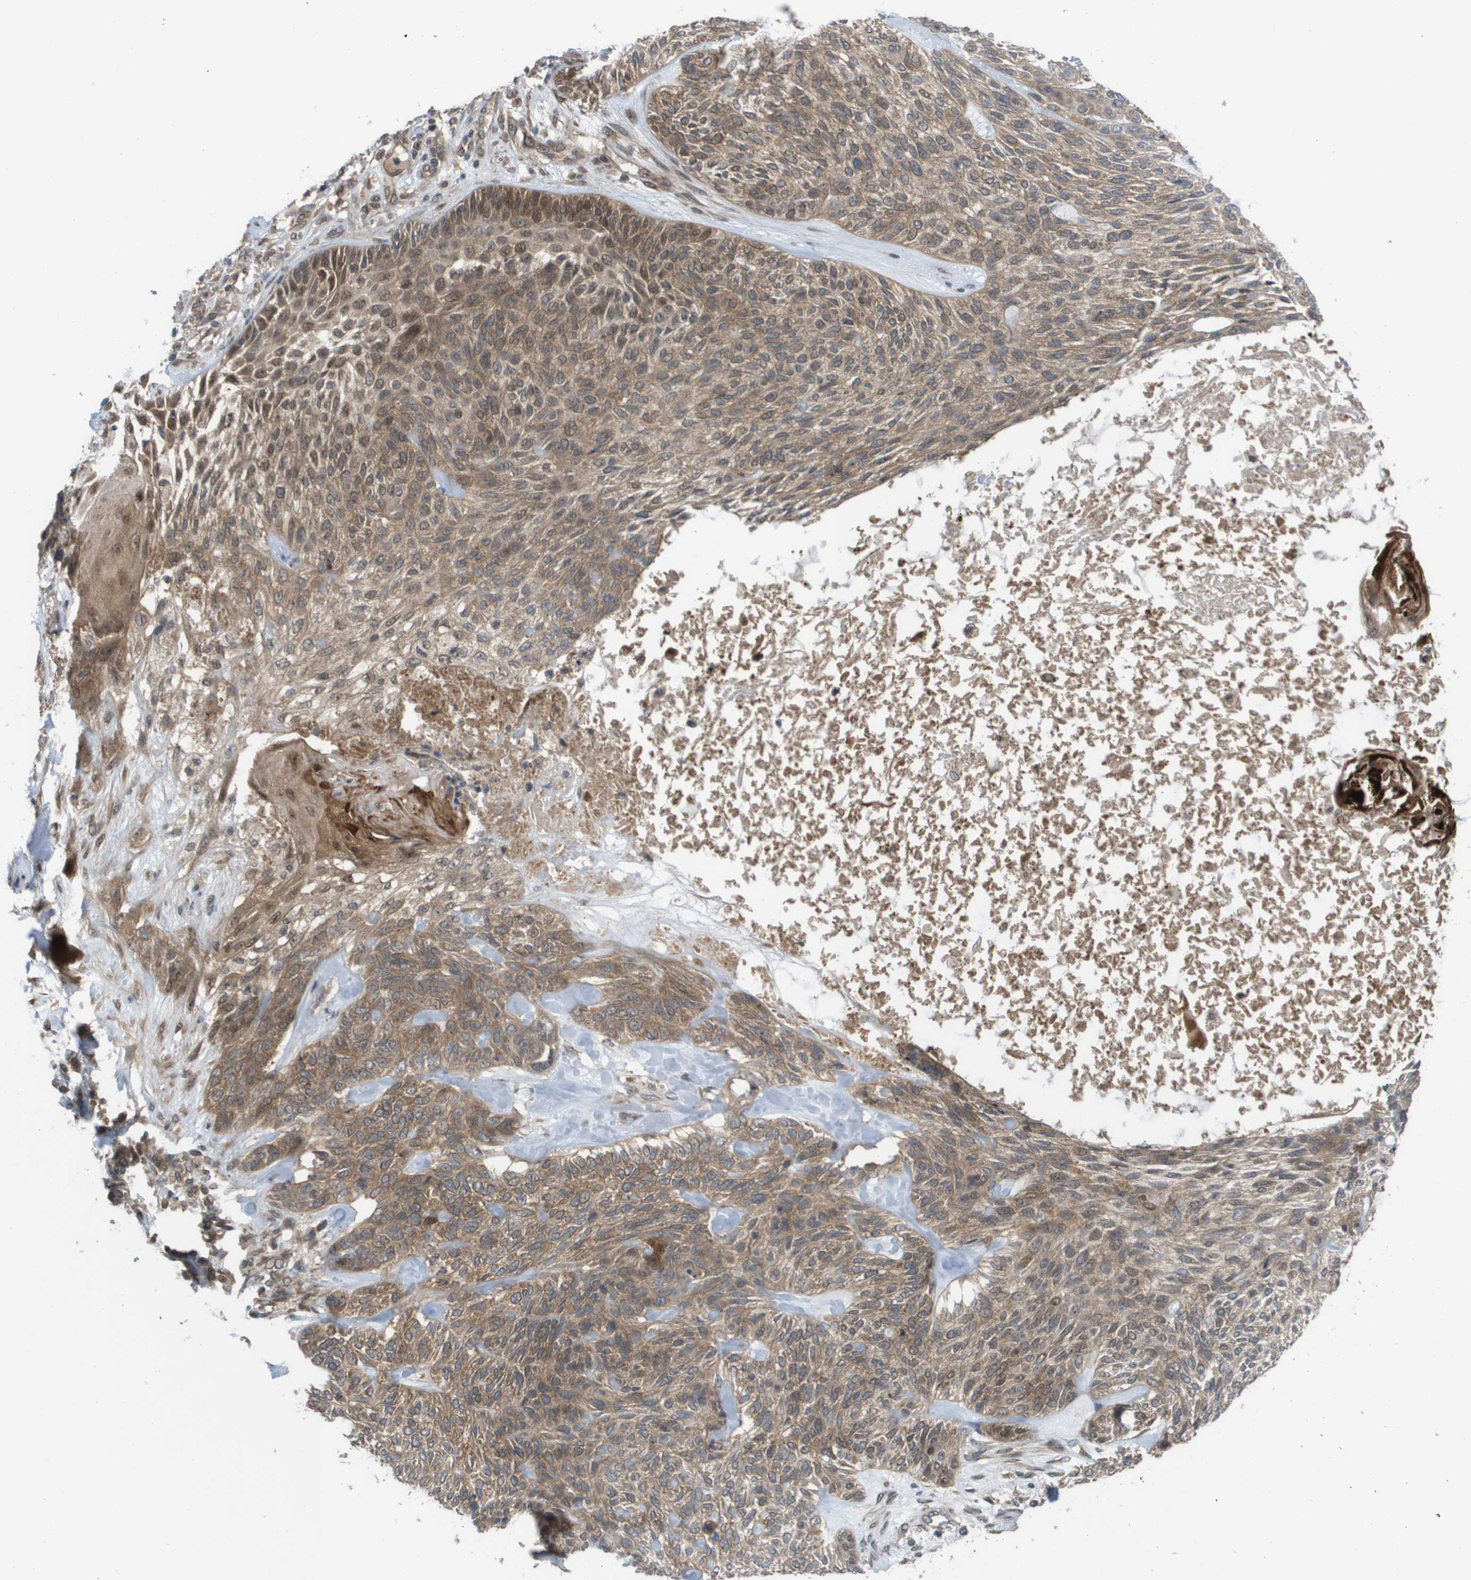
{"staining": {"intensity": "moderate", "quantity": ">75%", "location": "cytoplasmic/membranous,nuclear"}, "tissue": "skin cancer", "cell_type": "Tumor cells", "image_type": "cancer", "snomed": [{"axis": "morphology", "description": "Basal cell carcinoma"}, {"axis": "topography", "description": "Skin"}], "caption": "Basal cell carcinoma (skin) stained with immunohistochemistry (IHC) shows moderate cytoplasmic/membranous and nuclear expression in approximately >75% of tumor cells.", "gene": "CTPS2", "patient": {"sex": "male", "age": 55}}